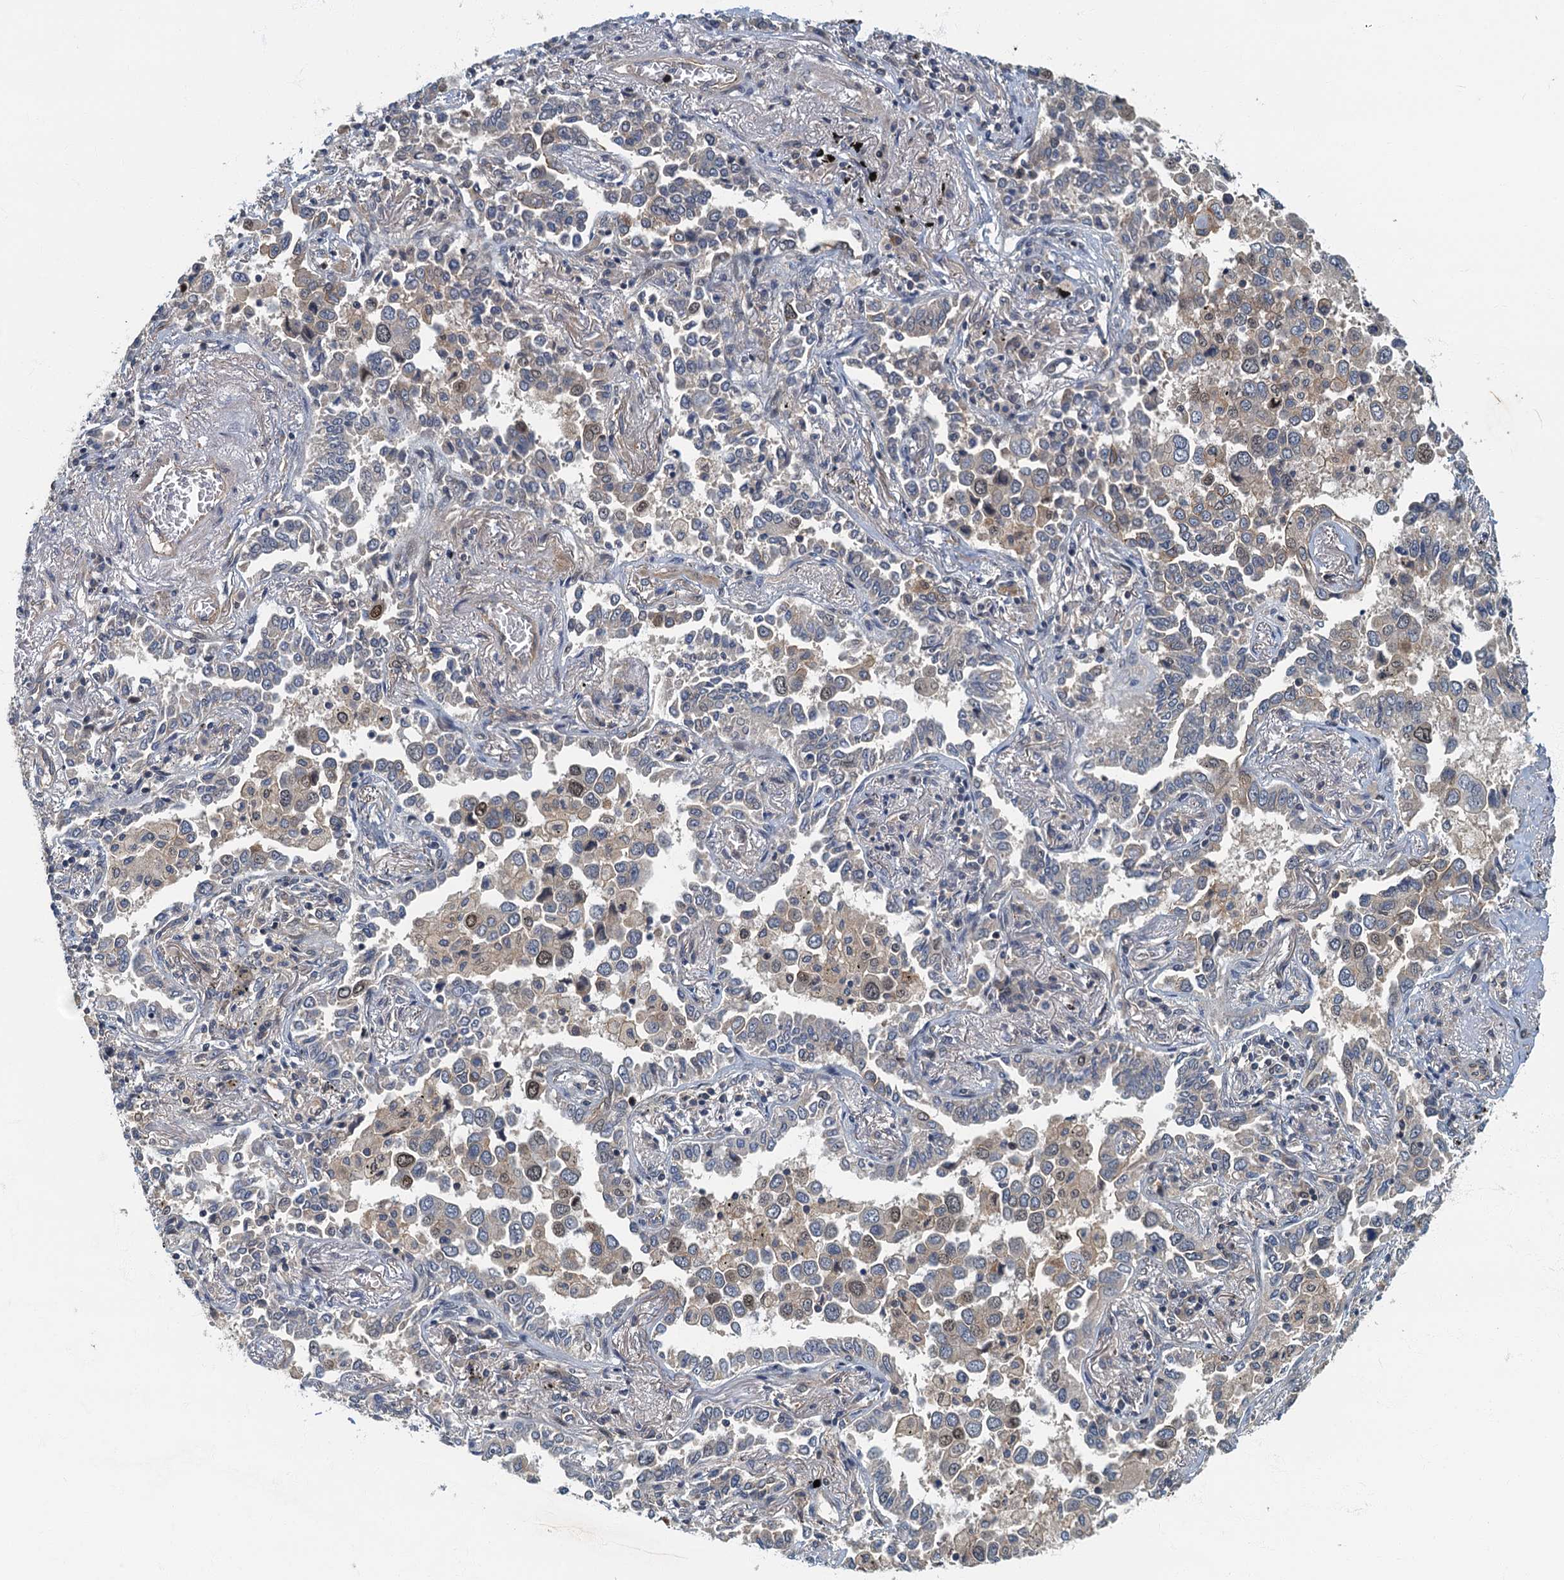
{"staining": {"intensity": "weak", "quantity": "<25%", "location": "cytoplasmic/membranous"}, "tissue": "lung cancer", "cell_type": "Tumor cells", "image_type": "cancer", "snomed": [{"axis": "morphology", "description": "Adenocarcinoma, NOS"}, {"axis": "topography", "description": "Lung"}], "caption": "Tumor cells are negative for brown protein staining in lung adenocarcinoma.", "gene": "CKAP2L", "patient": {"sex": "male", "age": 67}}